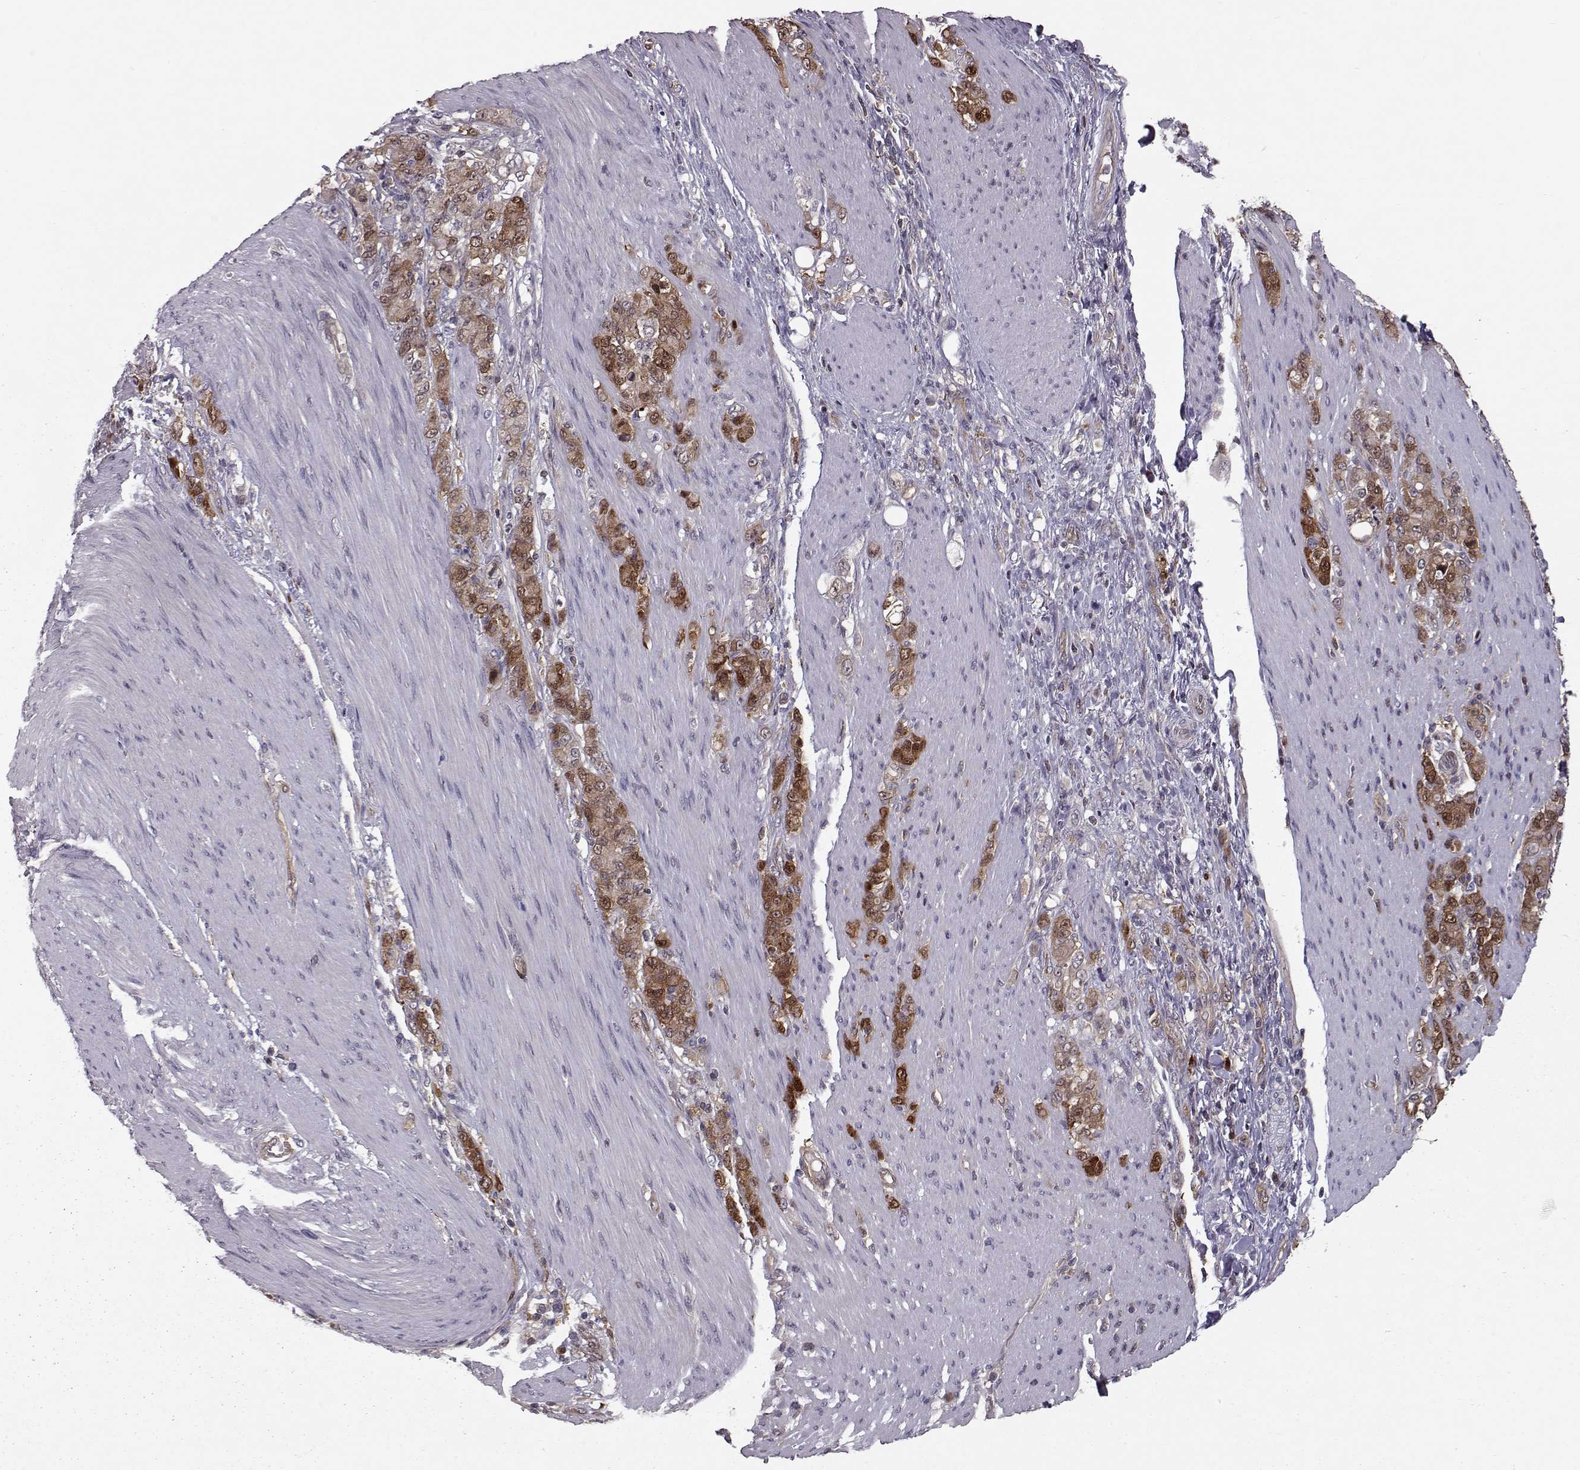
{"staining": {"intensity": "strong", "quantity": ">75%", "location": "cytoplasmic/membranous"}, "tissue": "stomach cancer", "cell_type": "Tumor cells", "image_type": "cancer", "snomed": [{"axis": "morphology", "description": "Adenocarcinoma, NOS"}, {"axis": "topography", "description": "Stomach"}], "caption": "Stomach cancer was stained to show a protein in brown. There is high levels of strong cytoplasmic/membranous expression in about >75% of tumor cells. The staining is performed using DAB brown chromogen to label protein expression. The nuclei are counter-stained blue using hematoxylin.", "gene": "RANBP1", "patient": {"sex": "female", "age": 79}}